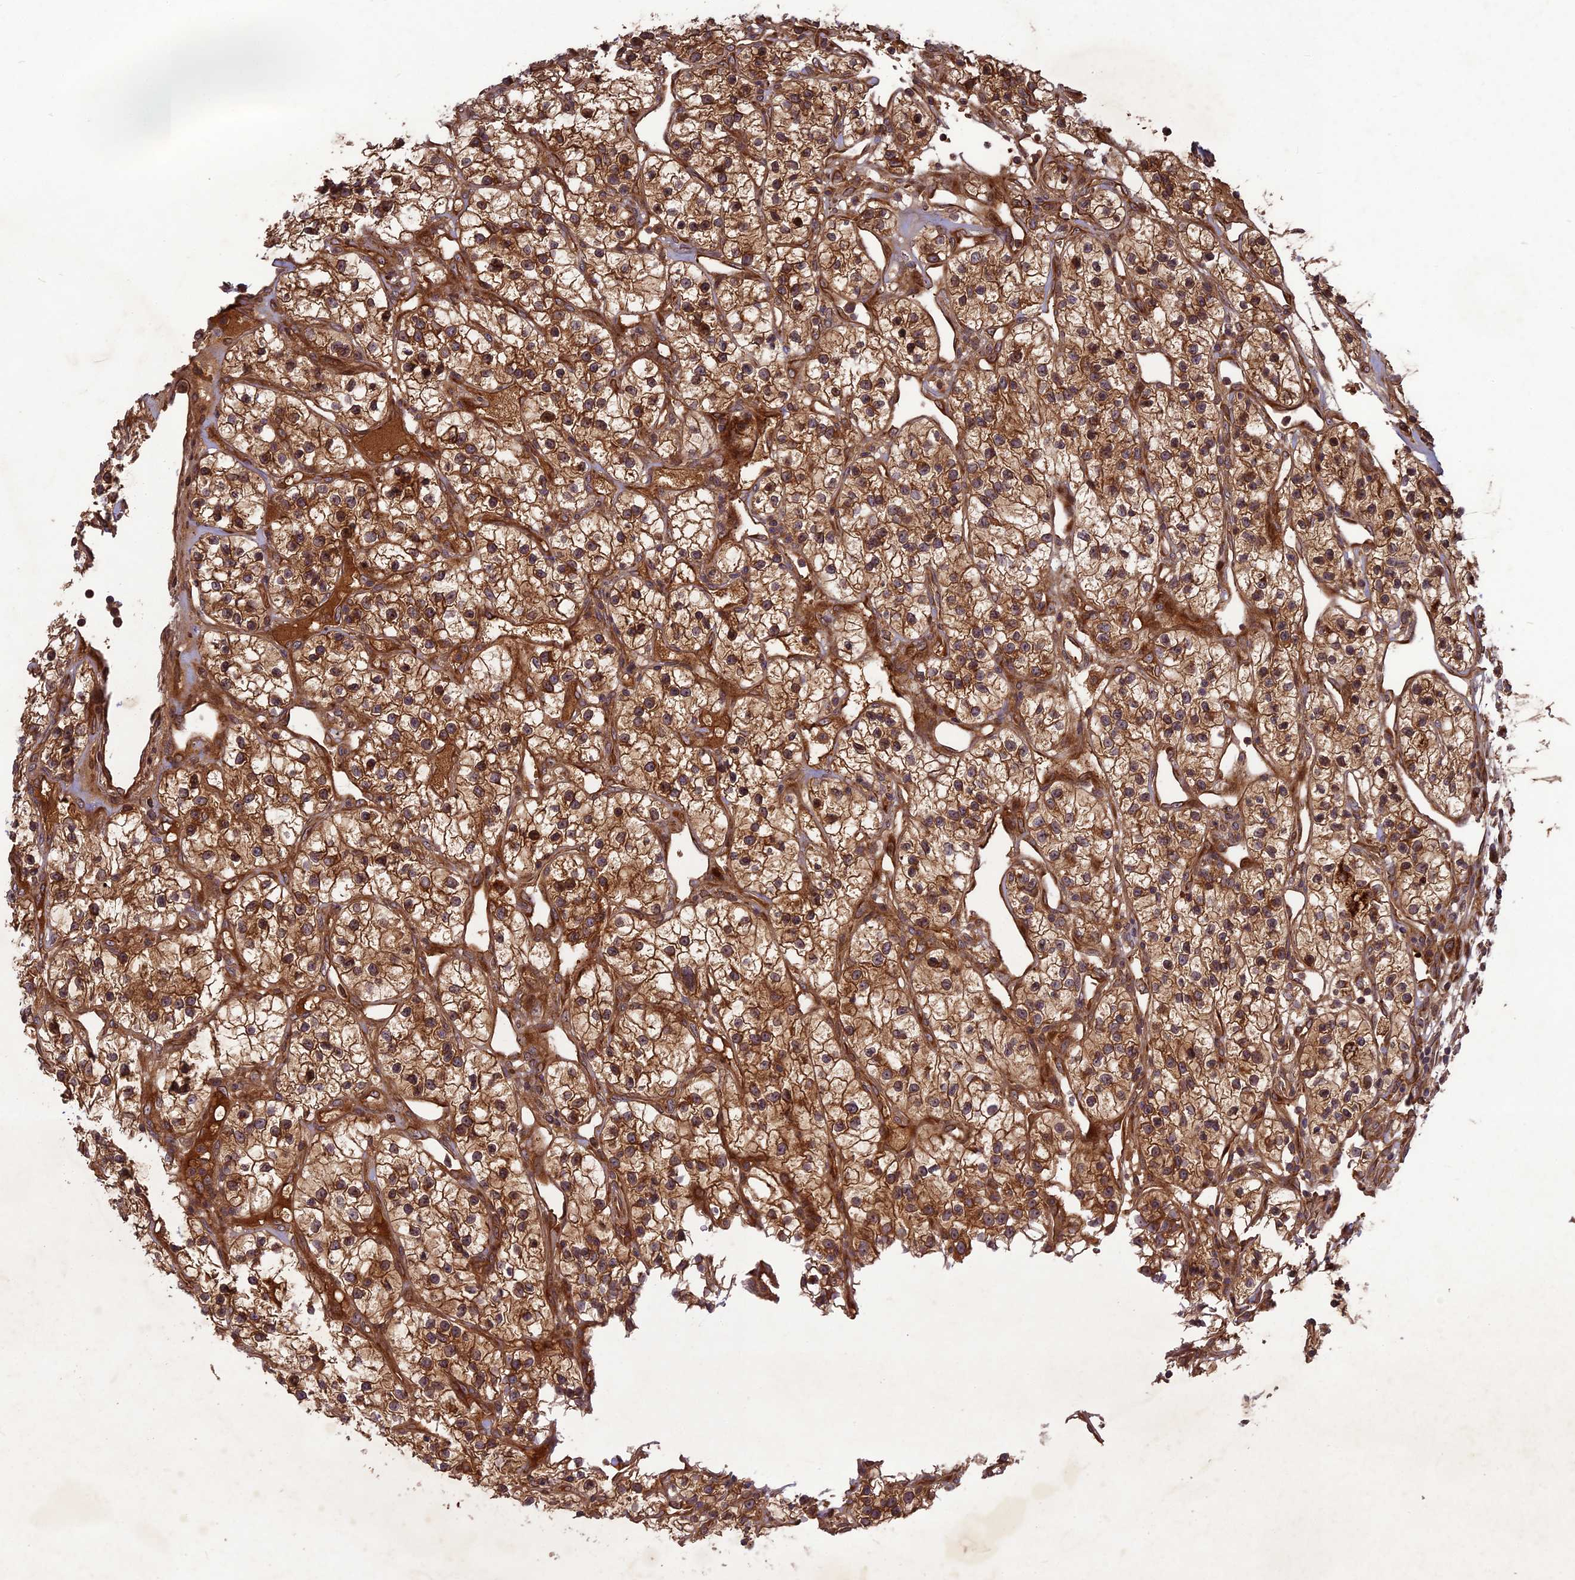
{"staining": {"intensity": "moderate", "quantity": ">75%", "location": "cytoplasmic/membranous"}, "tissue": "renal cancer", "cell_type": "Tumor cells", "image_type": "cancer", "snomed": [{"axis": "morphology", "description": "Adenocarcinoma, NOS"}, {"axis": "topography", "description": "Kidney"}], "caption": "This histopathology image displays immunohistochemistry staining of renal adenocarcinoma, with medium moderate cytoplasmic/membranous staining in about >75% of tumor cells.", "gene": "TMUB2", "patient": {"sex": "female", "age": 57}}